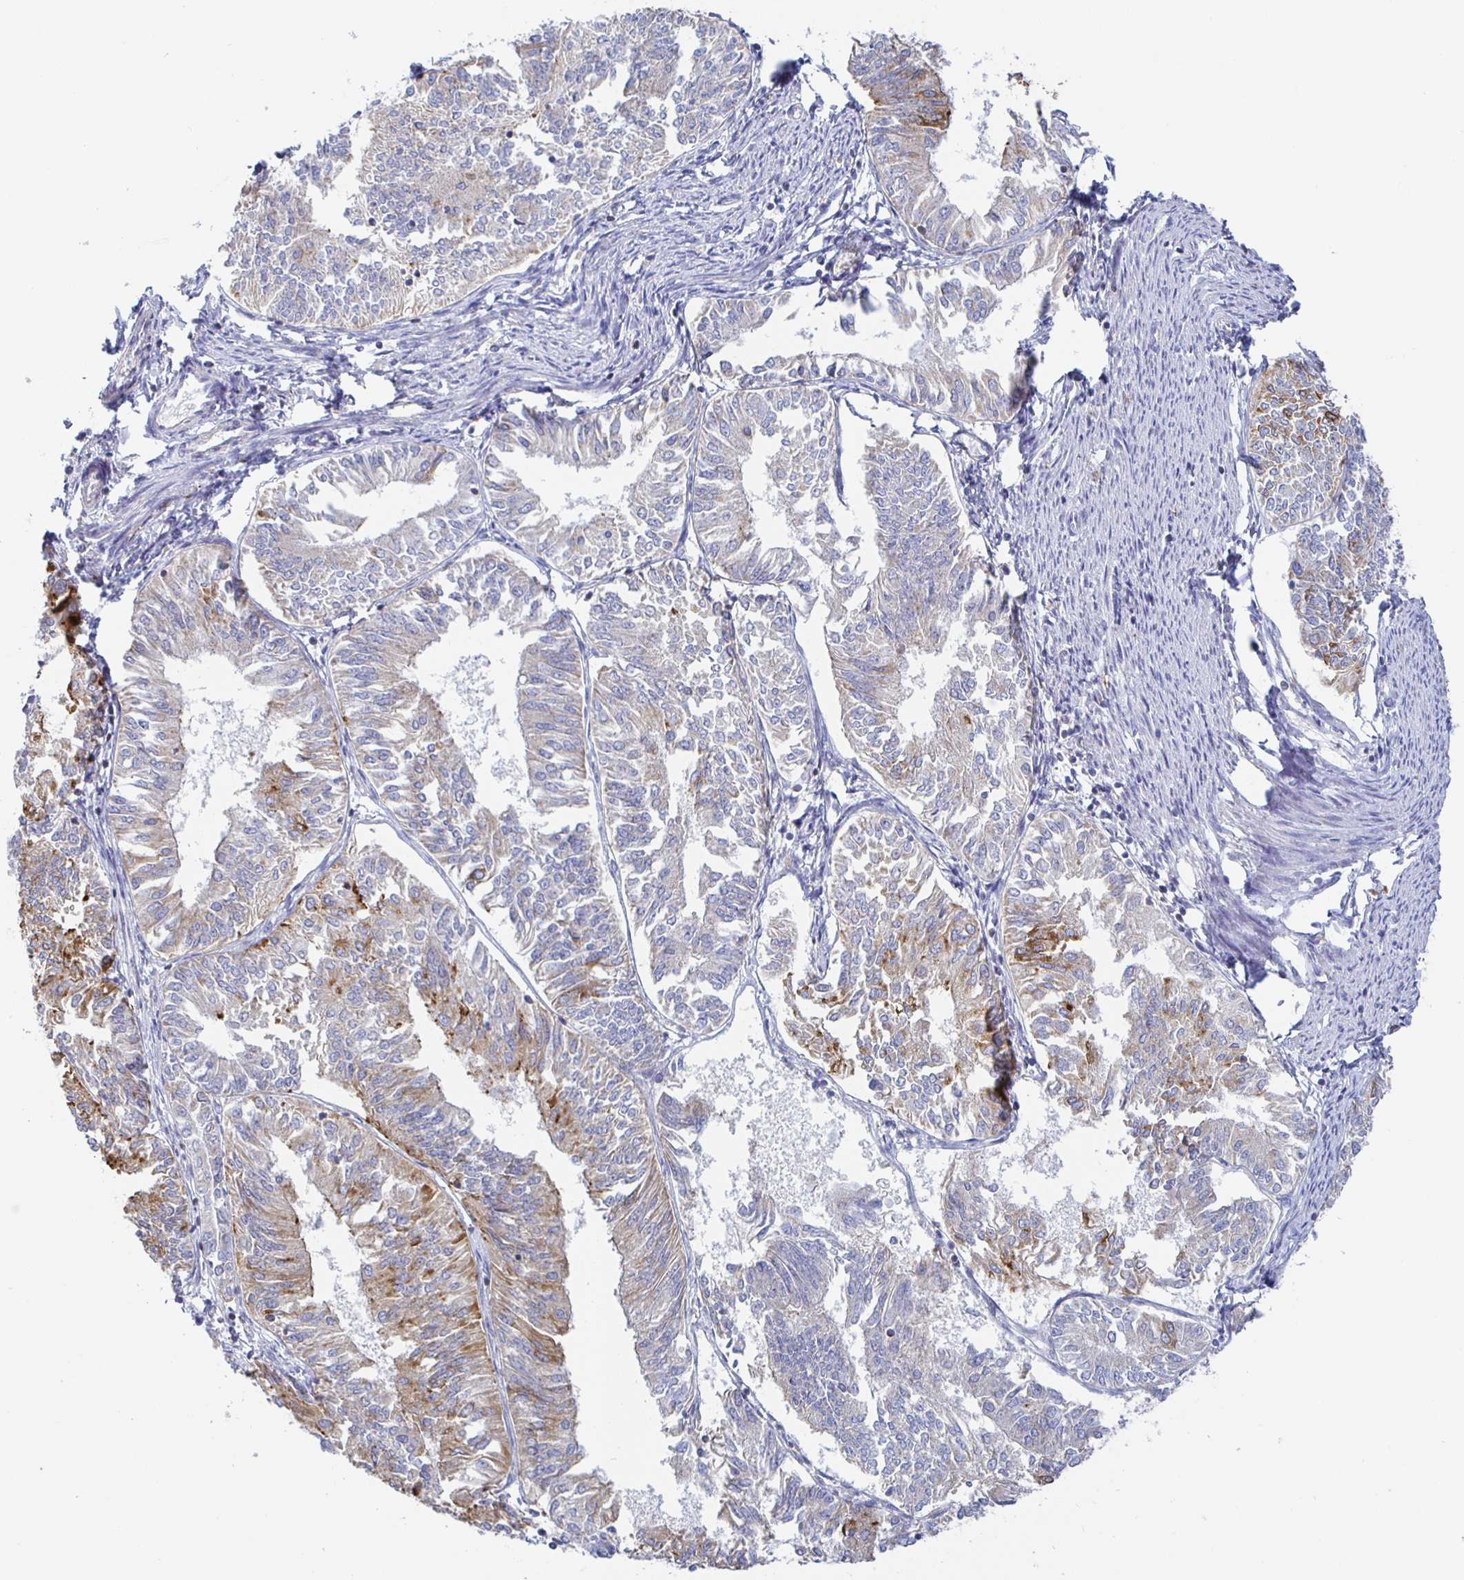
{"staining": {"intensity": "moderate", "quantity": "<25%", "location": "cytoplasmic/membranous"}, "tissue": "endometrial cancer", "cell_type": "Tumor cells", "image_type": "cancer", "snomed": [{"axis": "morphology", "description": "Adenocarcinoma, NOS"}, {"axis": "topography", "description": "Endometrium"}], "caption": "Human adenocarcinoma (endometrial) stained for a protein (brown) exhibits moderate cytoplasmic/membranous positive positivity in approximately <25% of tumor cells.", "gene": "SYNGR4", "patient": {"sex": "female", "age": 58}}